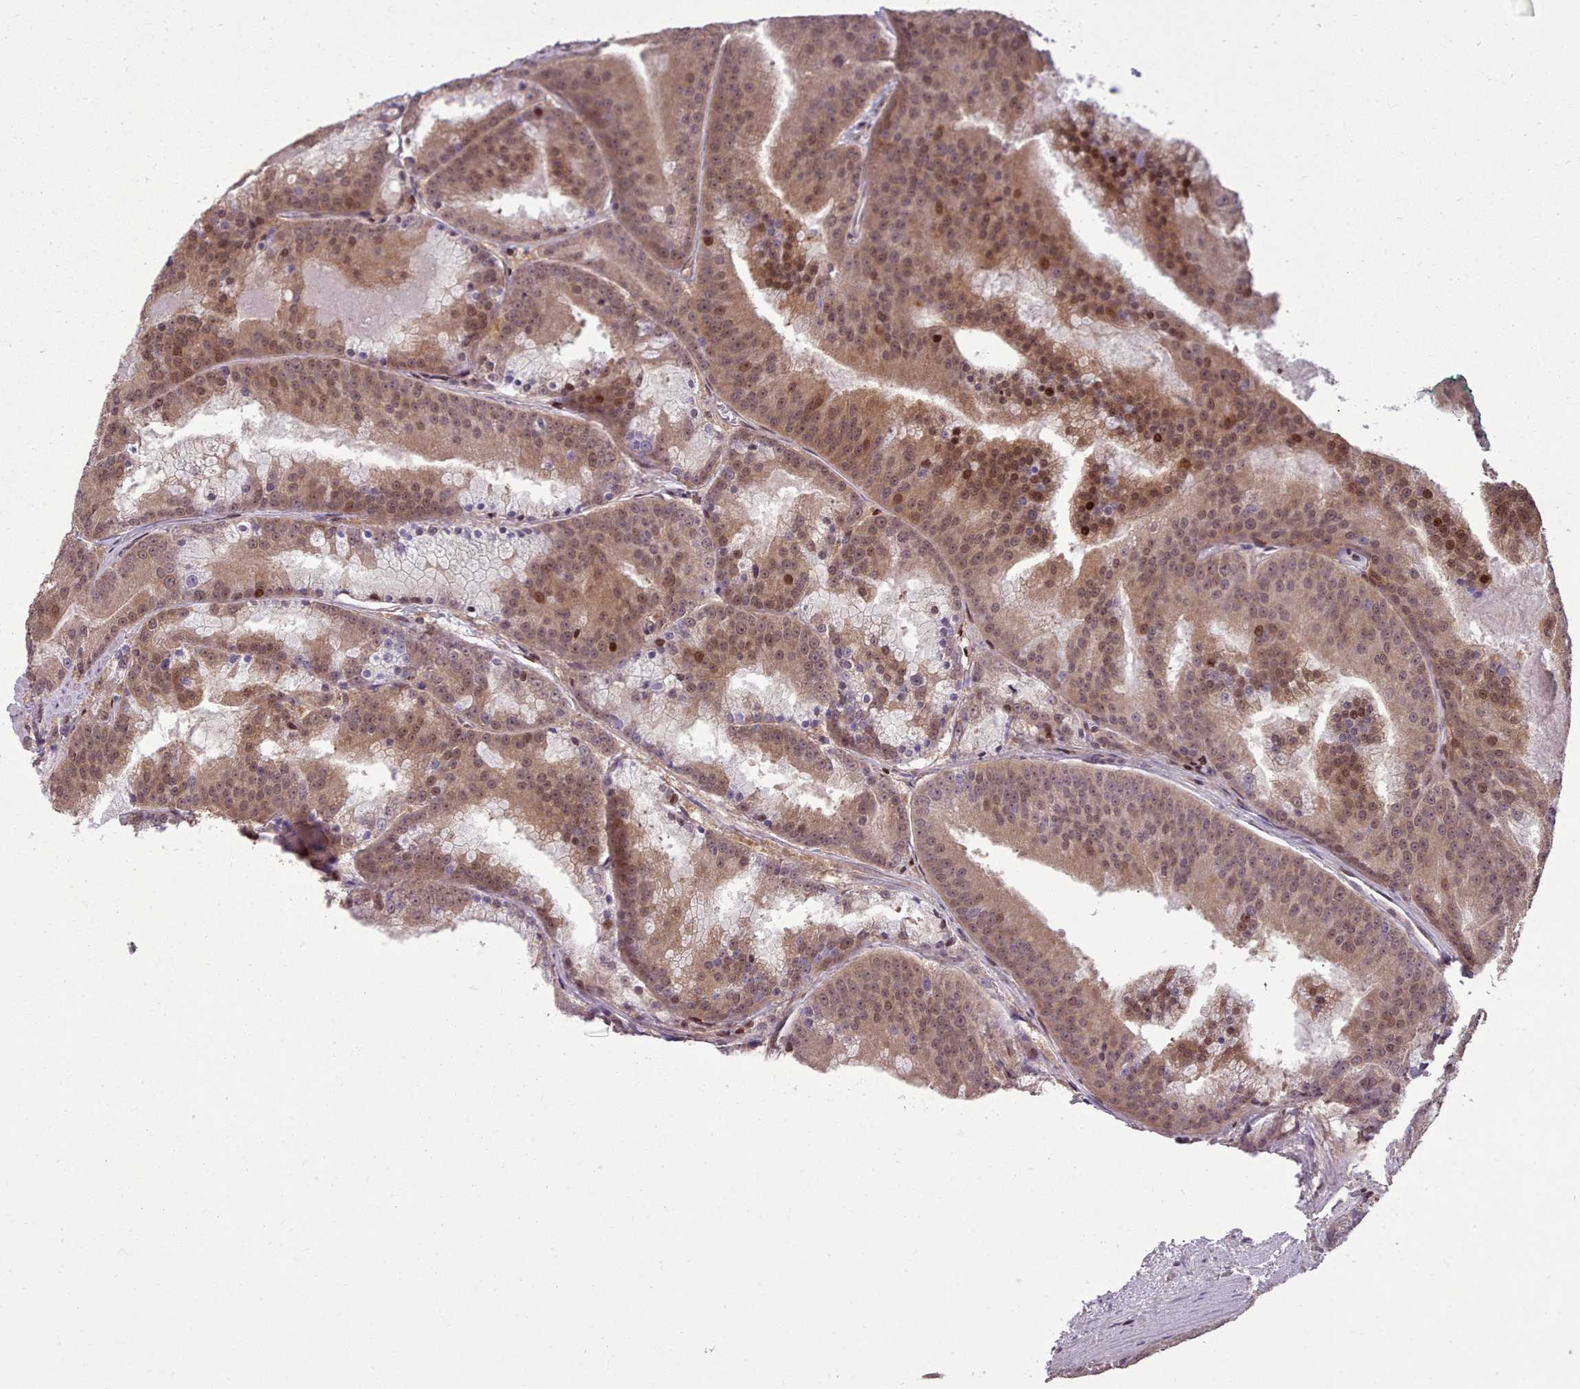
{"staining": {"intensity": "moderate", "quantity": ">75%", "location": "cytoplasmic/membranous,nuclear"}, "tissue": "prostate cancer", "cell_type": "Tumor cells", "image_type": "cancer", "snomed": [{"axis": "morphology", "description": "Adenocarcinoma, High grade"}, {"axis": "topography", "description": "Prostate"}], "caption": "Prostate cancer stained with a protein marker demonstrates moderate staining in tumor cells.", "gene": "ENSA", "patient": {"sex": "male", "age": 61}}